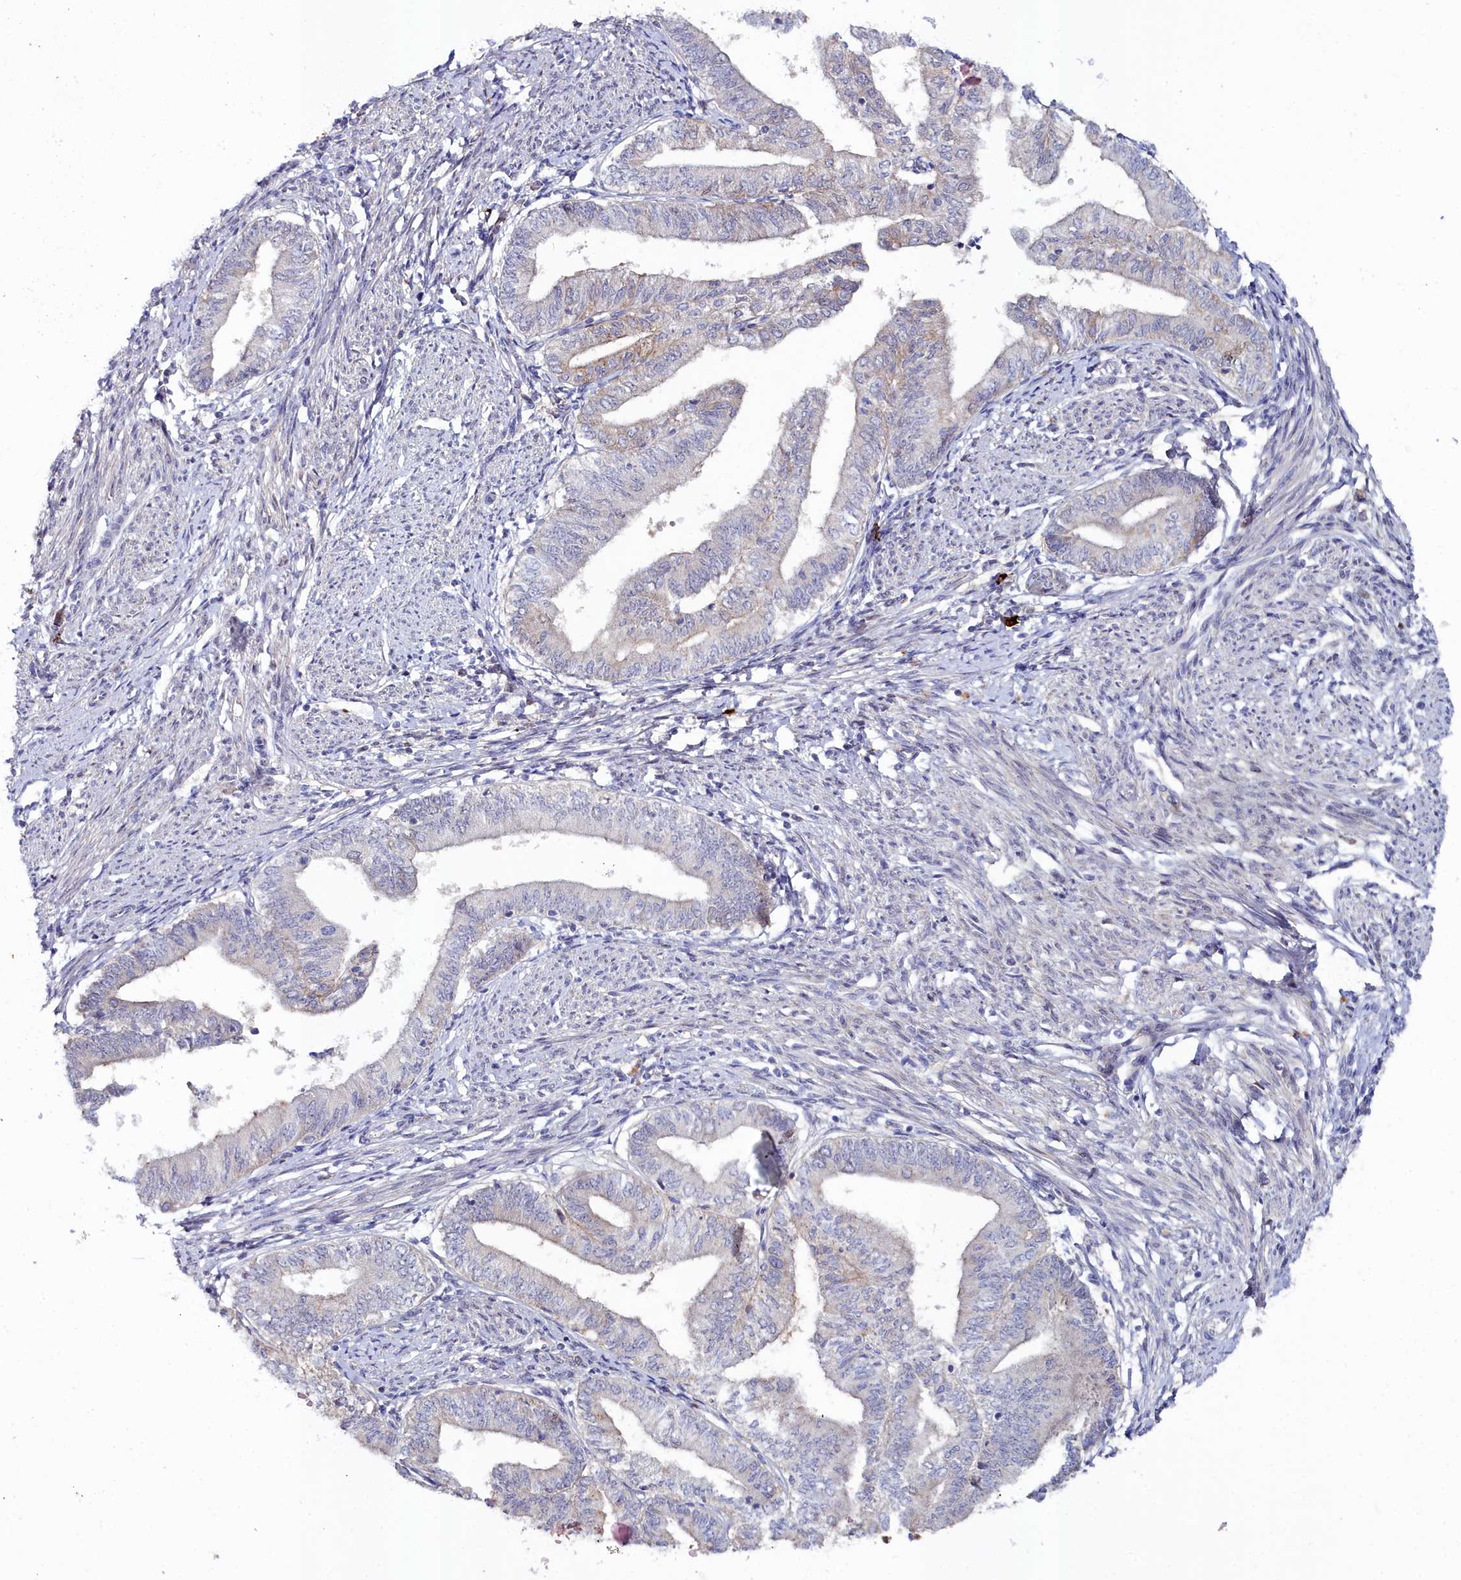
{"staining": {"intensity": "negative", "quantity": "none", "location": "none"}, "tissue": "endometrial cancer", "cell_type": "Tumor cells", "image_type": "cancer", "snomed": [{"axis": "morphology", "description": "Adenocarcinoma, NOS"}, {"axis": "topography", "description": "Endometrium"}], "caption": "DAB immunohistochemical staining of endometrial adenocarcinoma demonstrates no significant staining in tumor cells.", "gene": "KCTD18", "patient": {"sex": "female", "age": 66}}